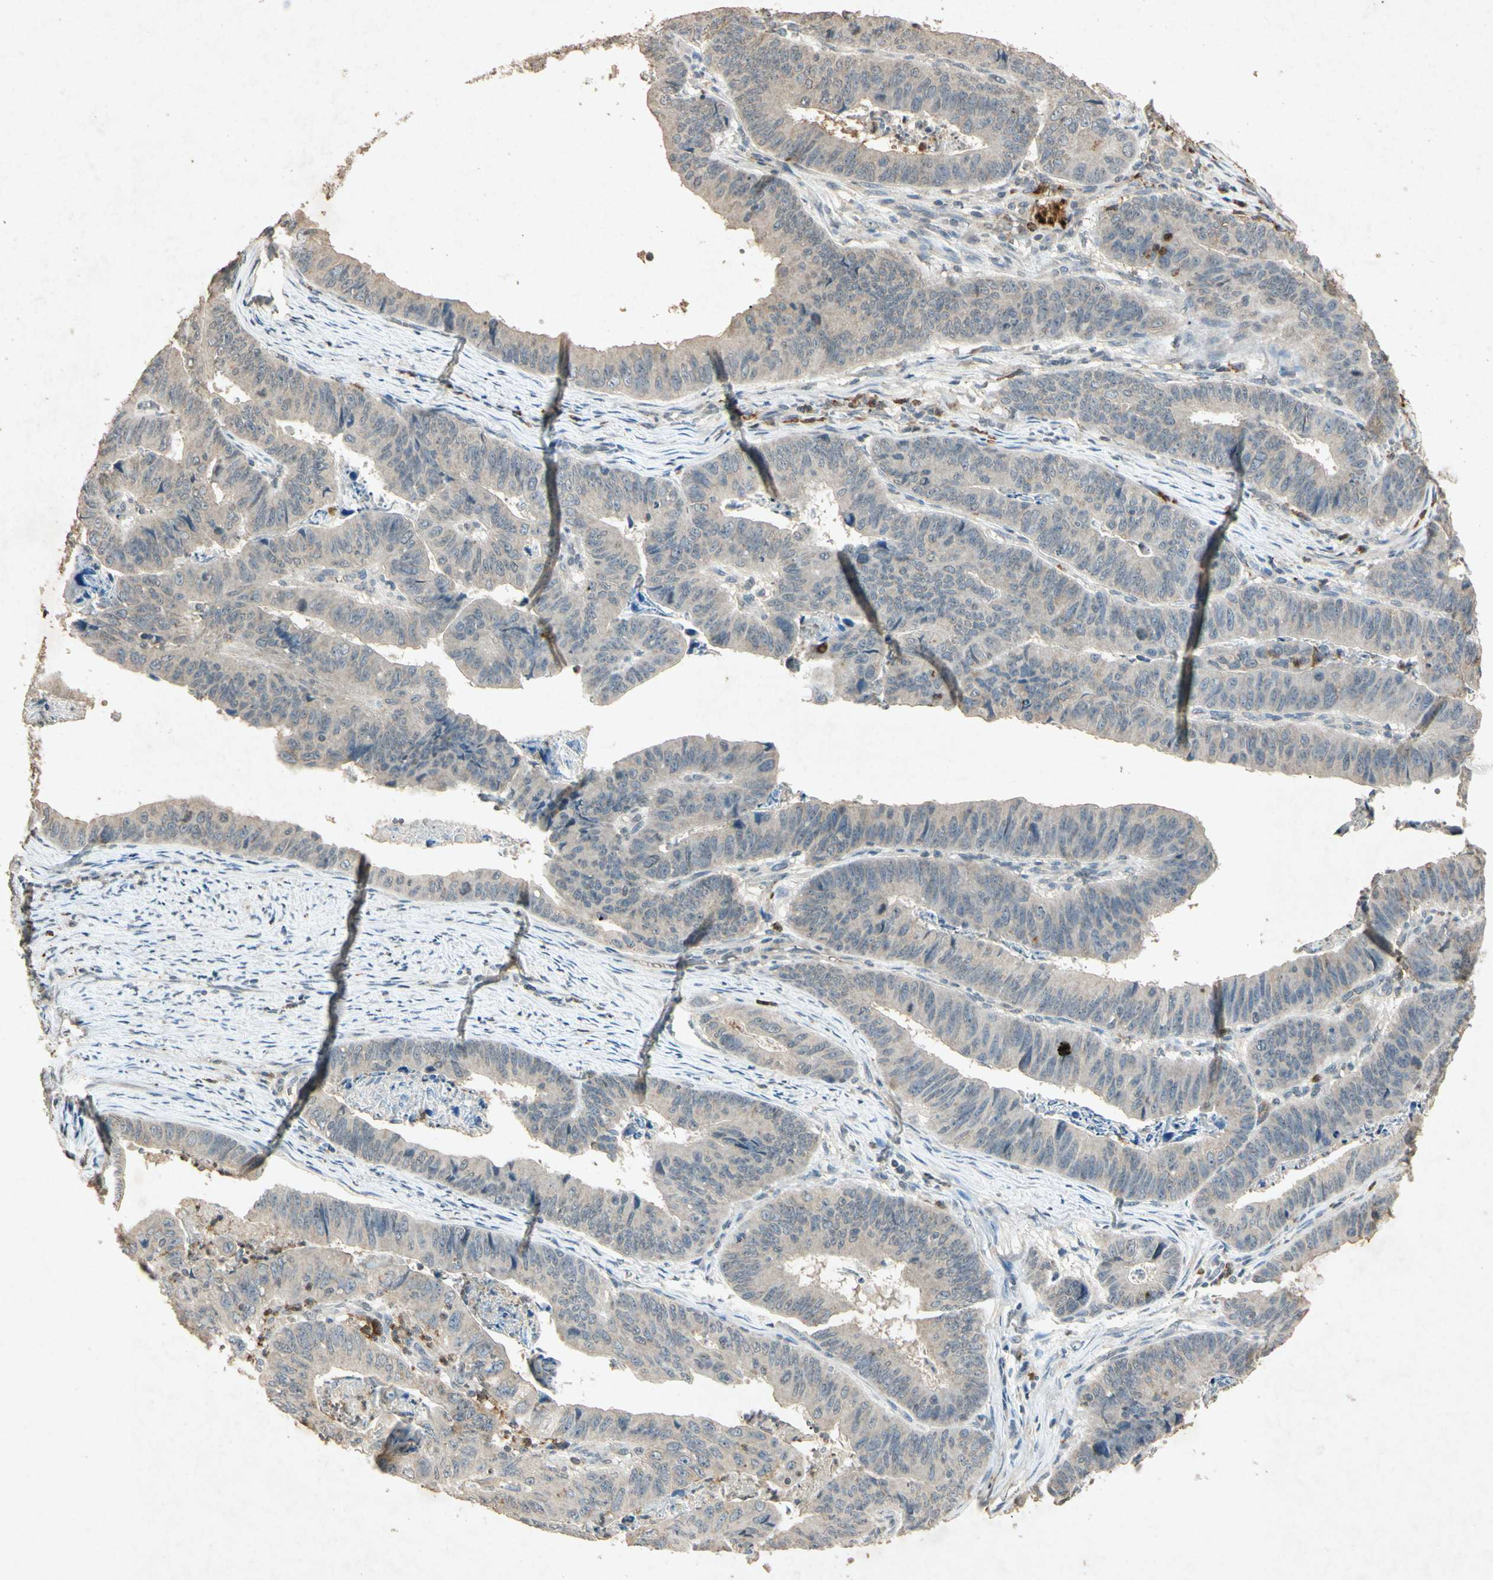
{"staining": {"intensity": "weak", "quantity": ">75%", "location": "cytoplasmic/membranous"}, "tissue": "stomach cancer", "cell_type": "Tumor cells", "image_type": "cancer", "snomed": [{"axis": "morphology", "description": "Adenocarcinoma, NOS"}, {"axis": "topography", "description": "Stomach, lower"}], "caption": "This is a histology image of IHC staining of stomach adenocarcinoma, which shows weak positivity in the cytoplasmic/membranous of tumor cells.", "gene": "MSRB1", "patient": {"sex": "male", "age": 77}}